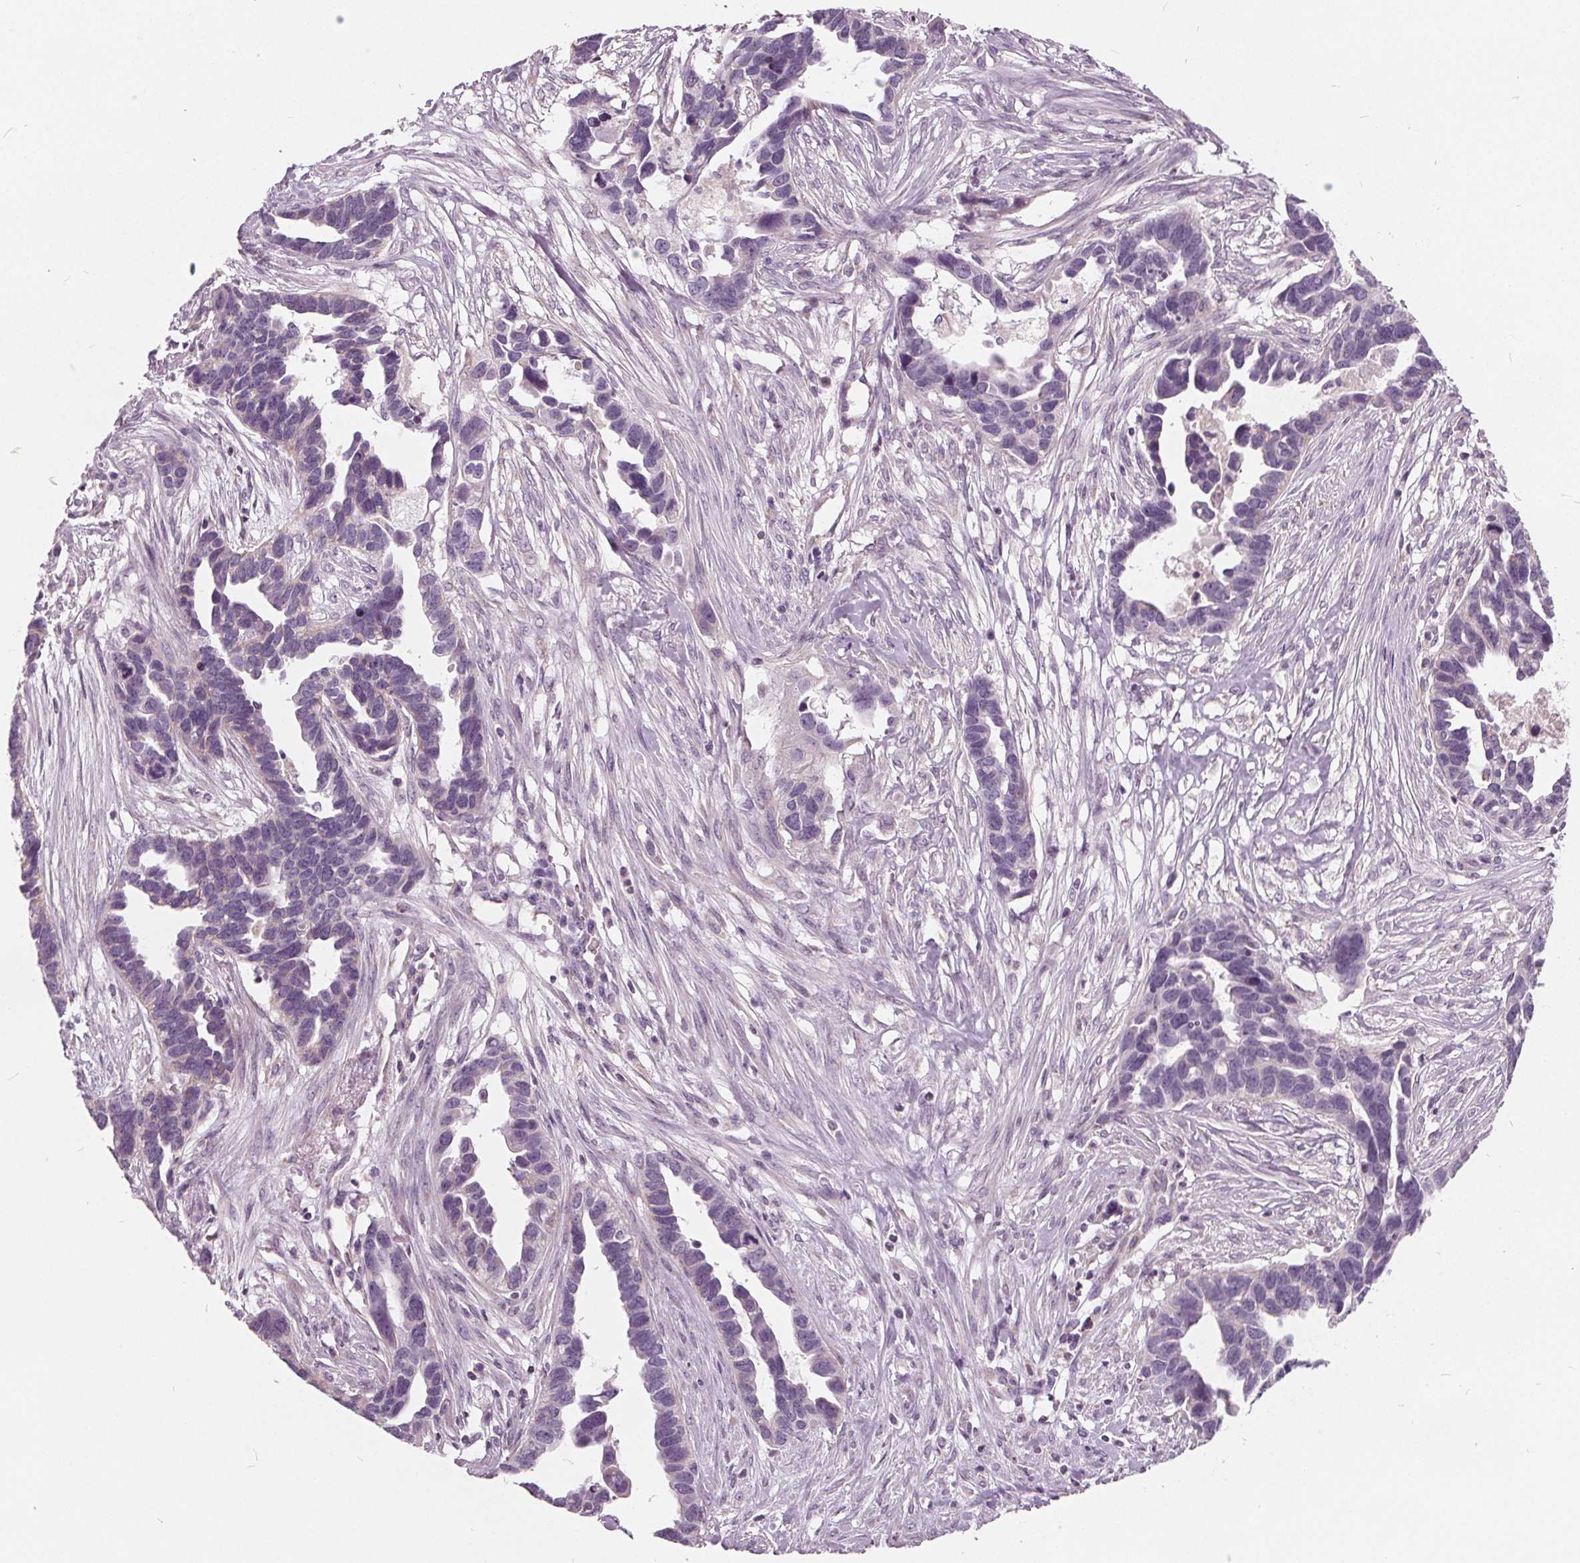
{"staining": {"intensity": "negative", "quantity": "none", "location": "none"}, "tissue": "ovarian cancer", "cell_type": "Tumor cells", "image_type": "cancer", "snomed": [{"axis": "morphology", "description": "Cystadenocarcinoma, serous, NOS"}, {"axis": "topography", "description": "Ovary"}], "caption": "This is an immunohistochemistry histopathology image of human ovarian serous cystadenocarcinoma. There is no staining in tumor cells.", "gene": "ECI2", "patient": {"sex": "female", "age": 54}}